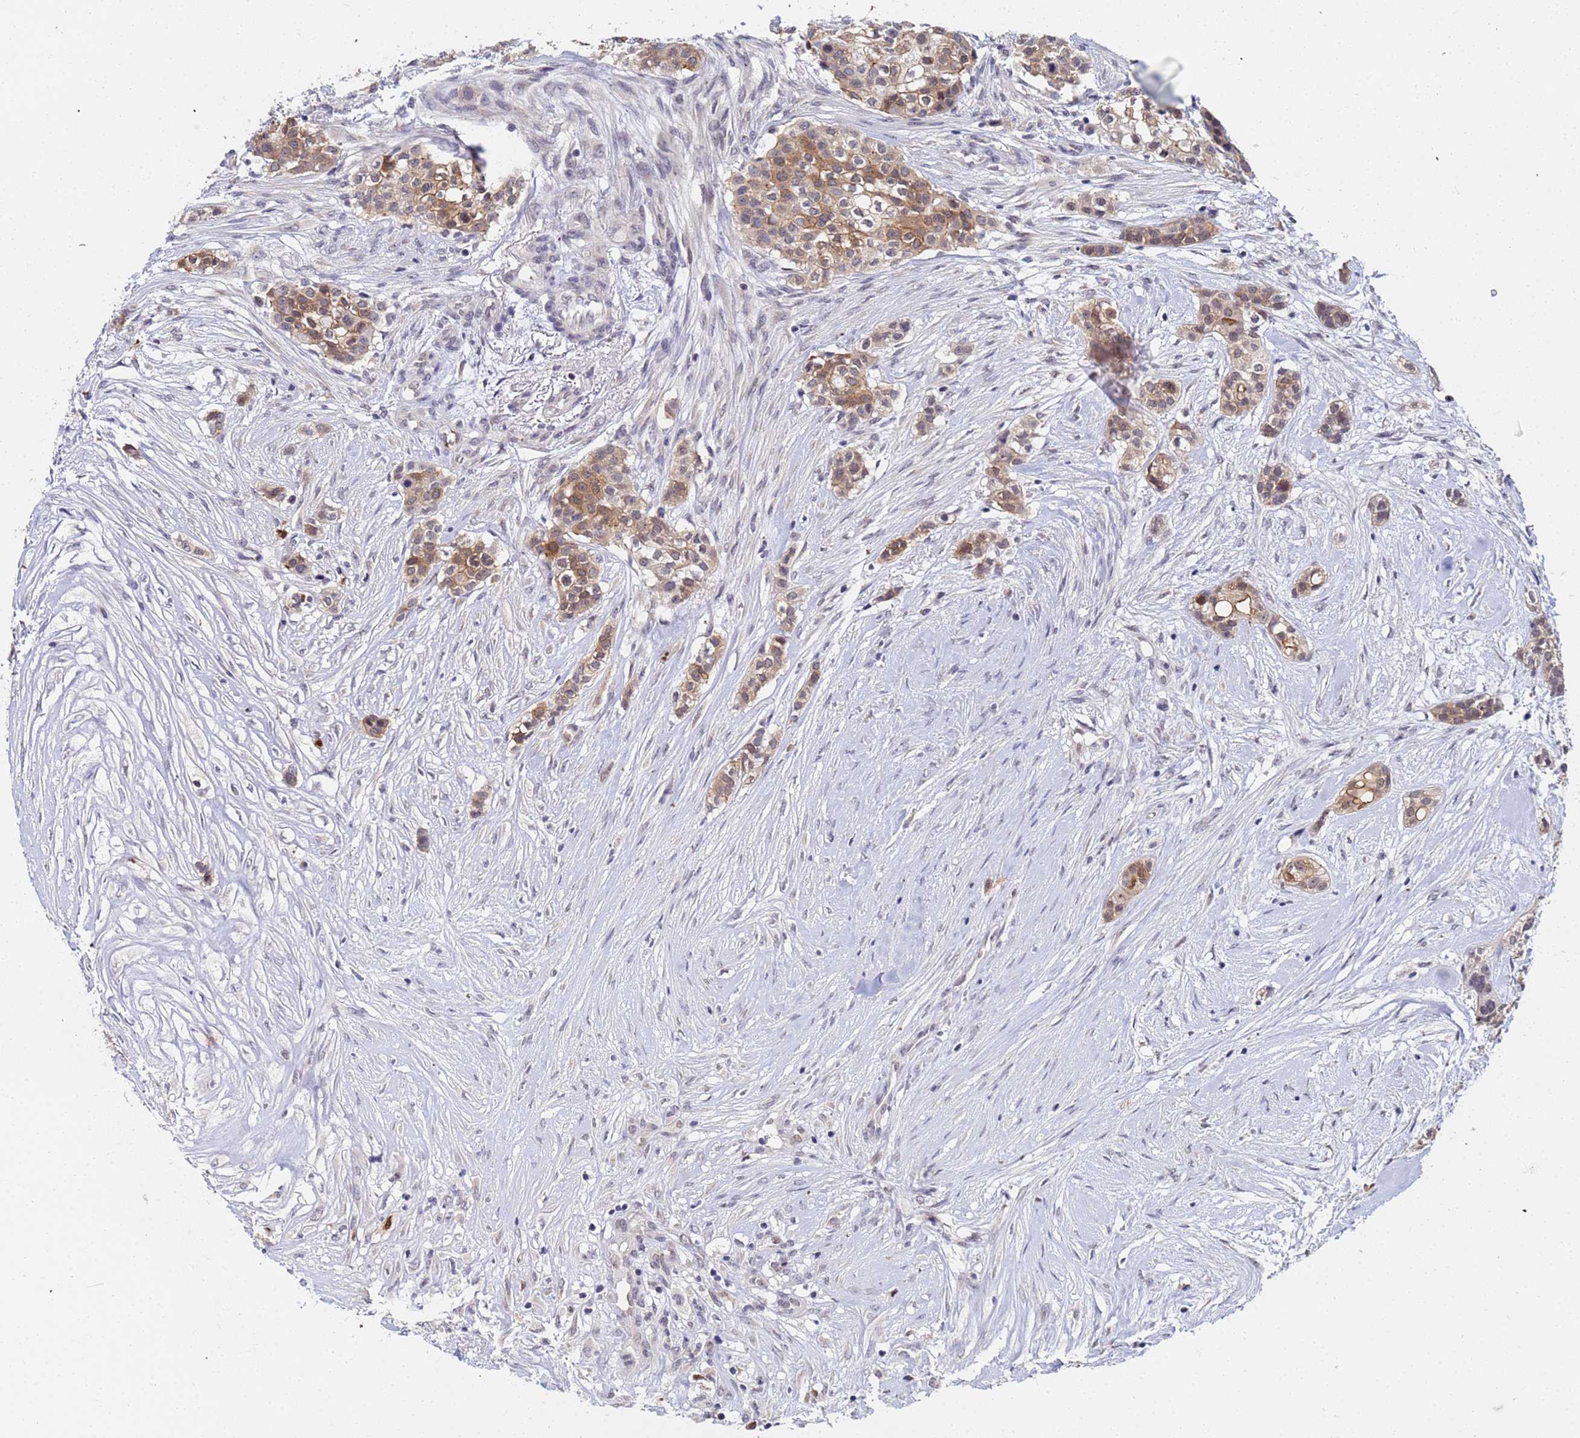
{"staining": {"intensity": "moderate", "quantity": "25%-75%", "location": "cytoplasmic/membranous"}, "tissue": "head and neck cancer", "cell_type": "Tumor cells", "image_type": "cancer", "snomed": [{"axis": "morphology", "description": "Adenocarcinoma, NOS"}, {"axis": "topography", "description": "Head-Neck"}], "caption": "High-power microscopy captured an immunohistochemistry (IHC) photomicrograph of head and neck adenocarcinoma, revealing moderate cytoplasmic/membranous positivity in approximately 25%-75% of tumor cells.", "gene": "MTCL1", "patient": {"sex": "male", "age": 81}}